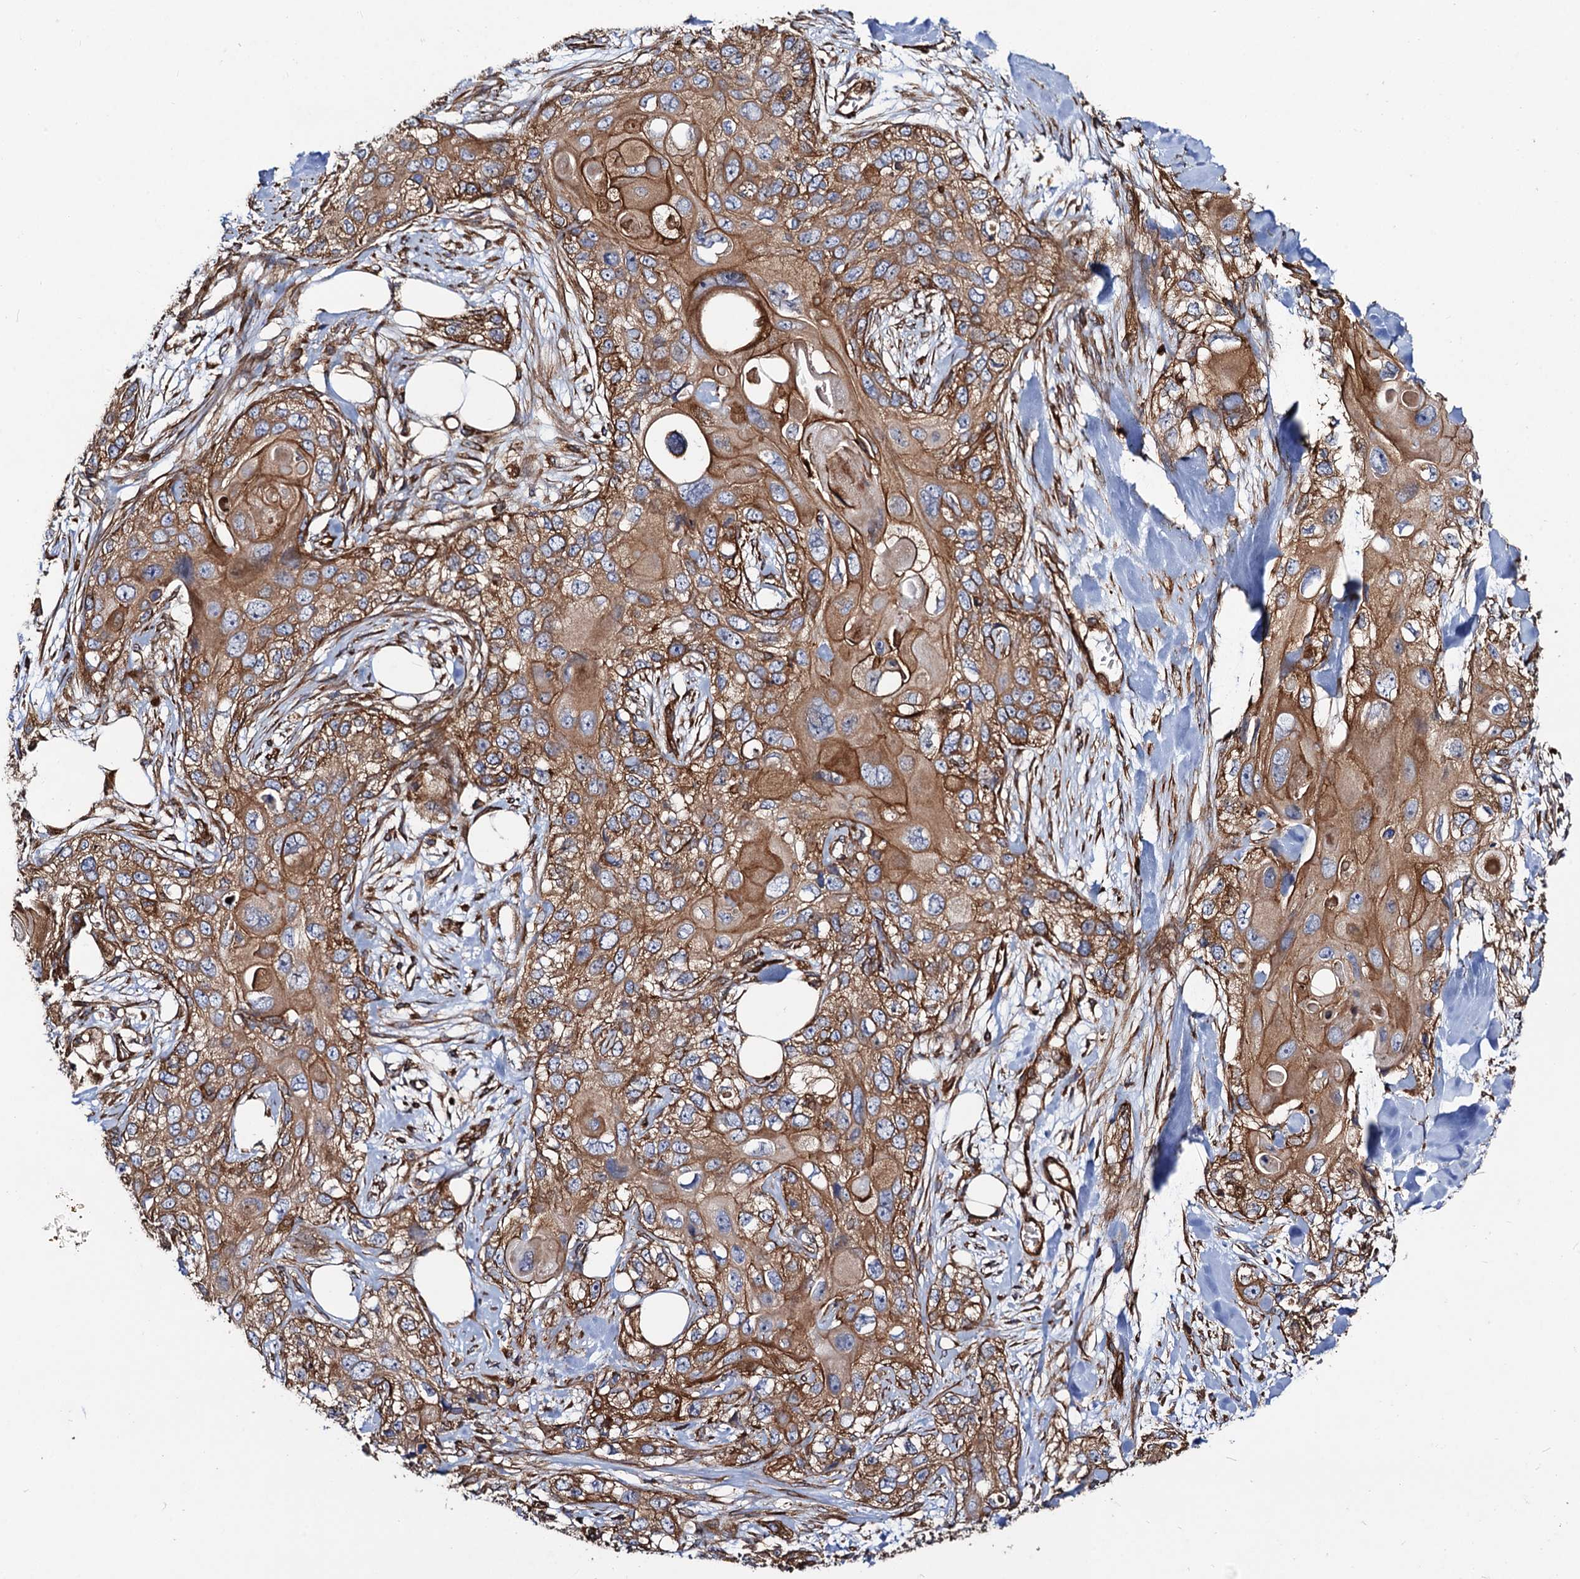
{"staining": {"intensity": "moderate", "quantity": ">75%", "location": "cytoplasmic/membranous"}, "tissue": "skin cancer", "cell_type": "Tumor cells", "image_type": "cancer", "snomed": [{"axis": "morphology", "description": "Normal tissue, NOS"}, {"axis": "morphology", "description": "Squamous cell carcinoma, NOS"}, {"axis": "topography", "description": "Skin"}], "caption": "Brown immunohistochemical staining in human skin cancer (squamous cell carcinoma) shows moderate cytoplasmic/membranous expression in about >75% of tumor cells.", "gene": "CIP2A", "patient": {"sex": "male", "age": 72}}